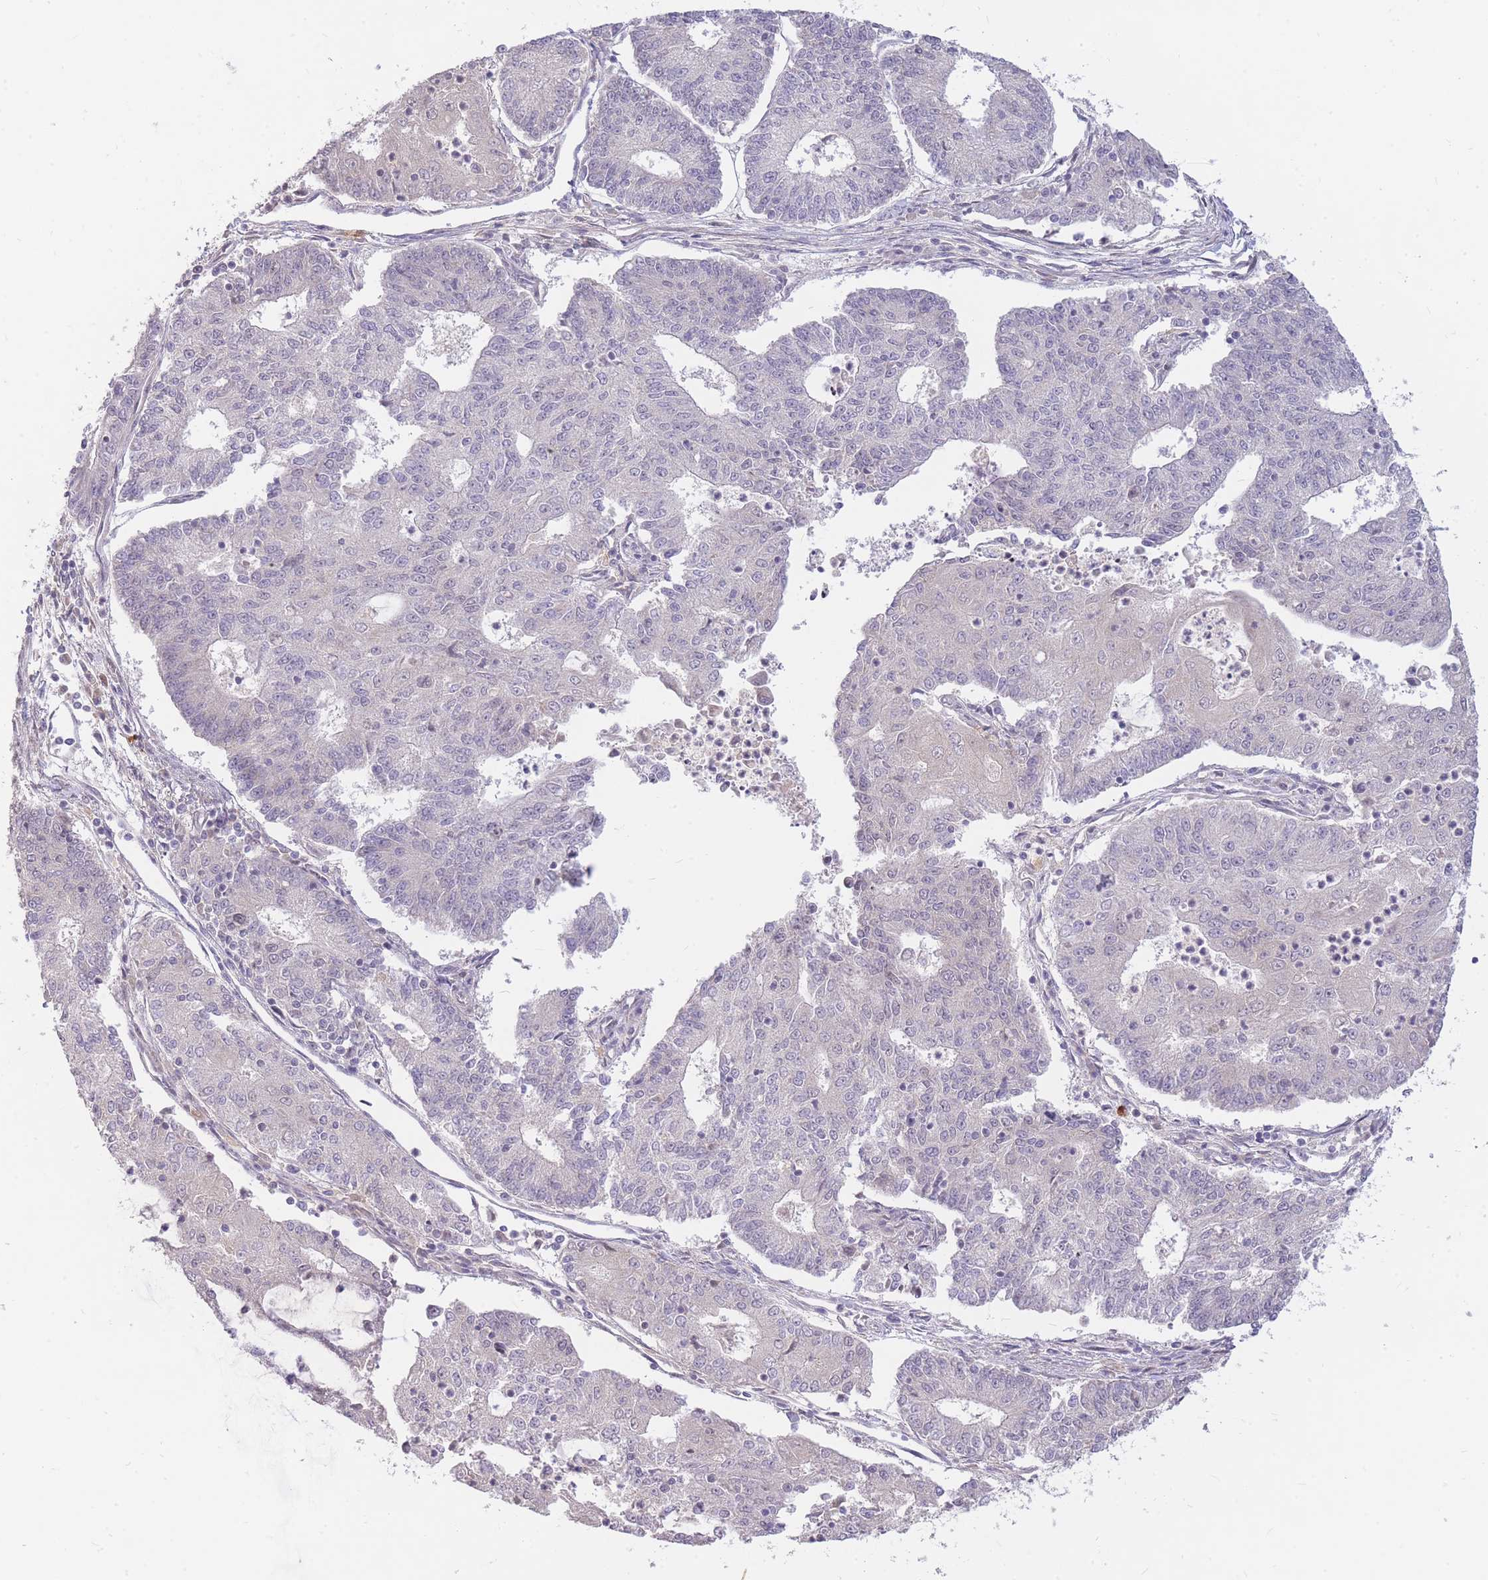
{"staining": {"intensity": "negative", "quantity": "none", "location": "none"}, "tissue": "endometrial cancer", "cell_type": "Tumor cells", "image_type": "cancer", "snomed": [{"axis": "morphology", "description": "Adenocarcinoma, NOS"}, {"axis": "topography", "description": "Endometrium"}], "caption": "Endometrial cancer was stained to show a protein in brown. There is no significant expression in tumor cells. (DAB (3,3'-diaminobenzidine) immunohistochemistry (IHC) visualized using brightfield microscopy, high magnification).", "gene": "TLE2", "patient": {"sex": "female", "age": 56}}